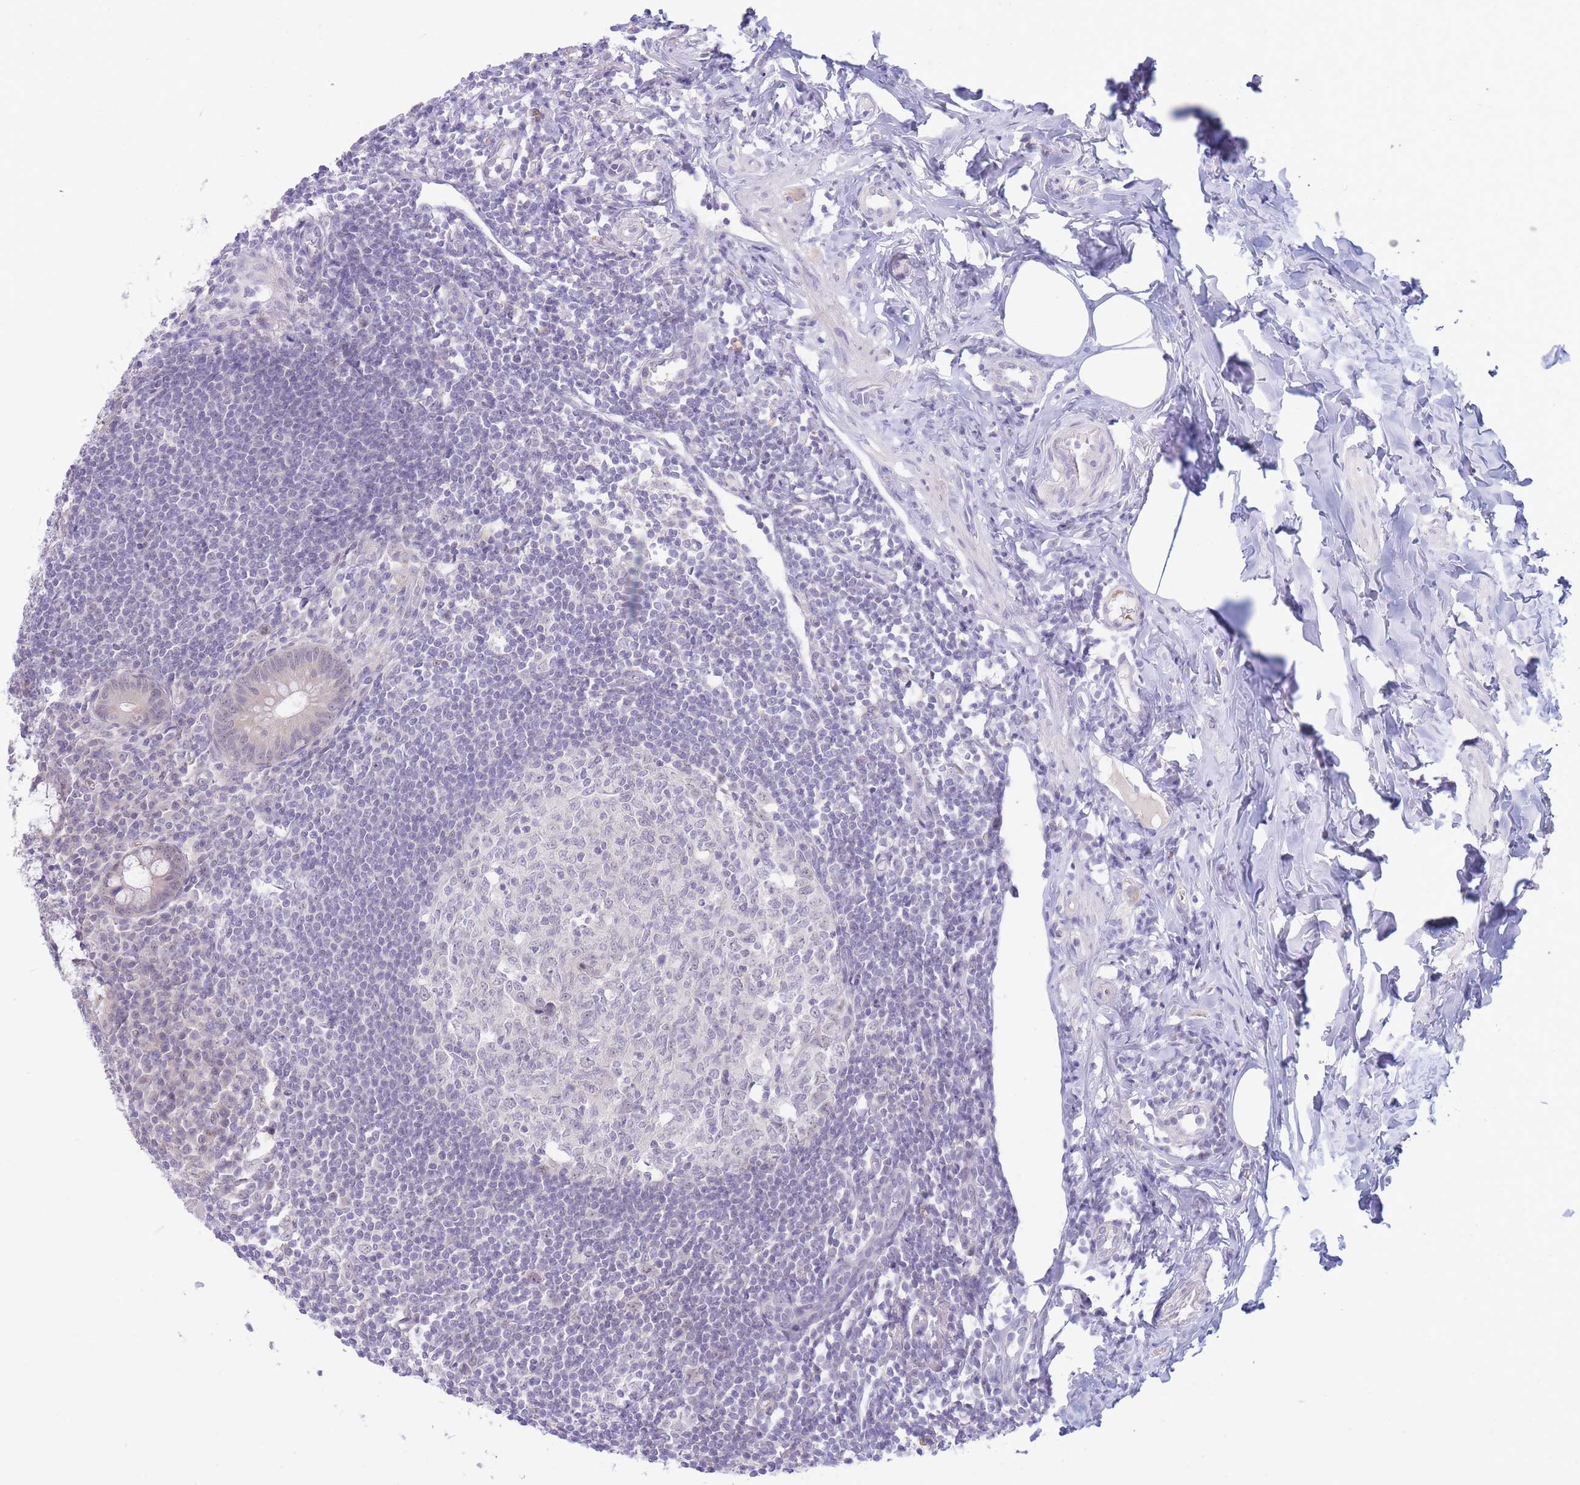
{"staining": {"intensity": "weak", "quantity": "<25%", "location": "cytoplasmic/membranous"}, "tissue": "appendix", "cell_type": "Glandular cells", "image_type": "normal", "snomed": [{"axis": "morphology", "description": "Normal tissue, NOS"}, {"axis": "topography", "description": "Appendix"}], "caption": "DAB immunohistochemical staining of unremarkable appendix shows no significant staining in glandular cells.", "gene": "FBXO46", "patient": {"sex": "female", "age": 33}}